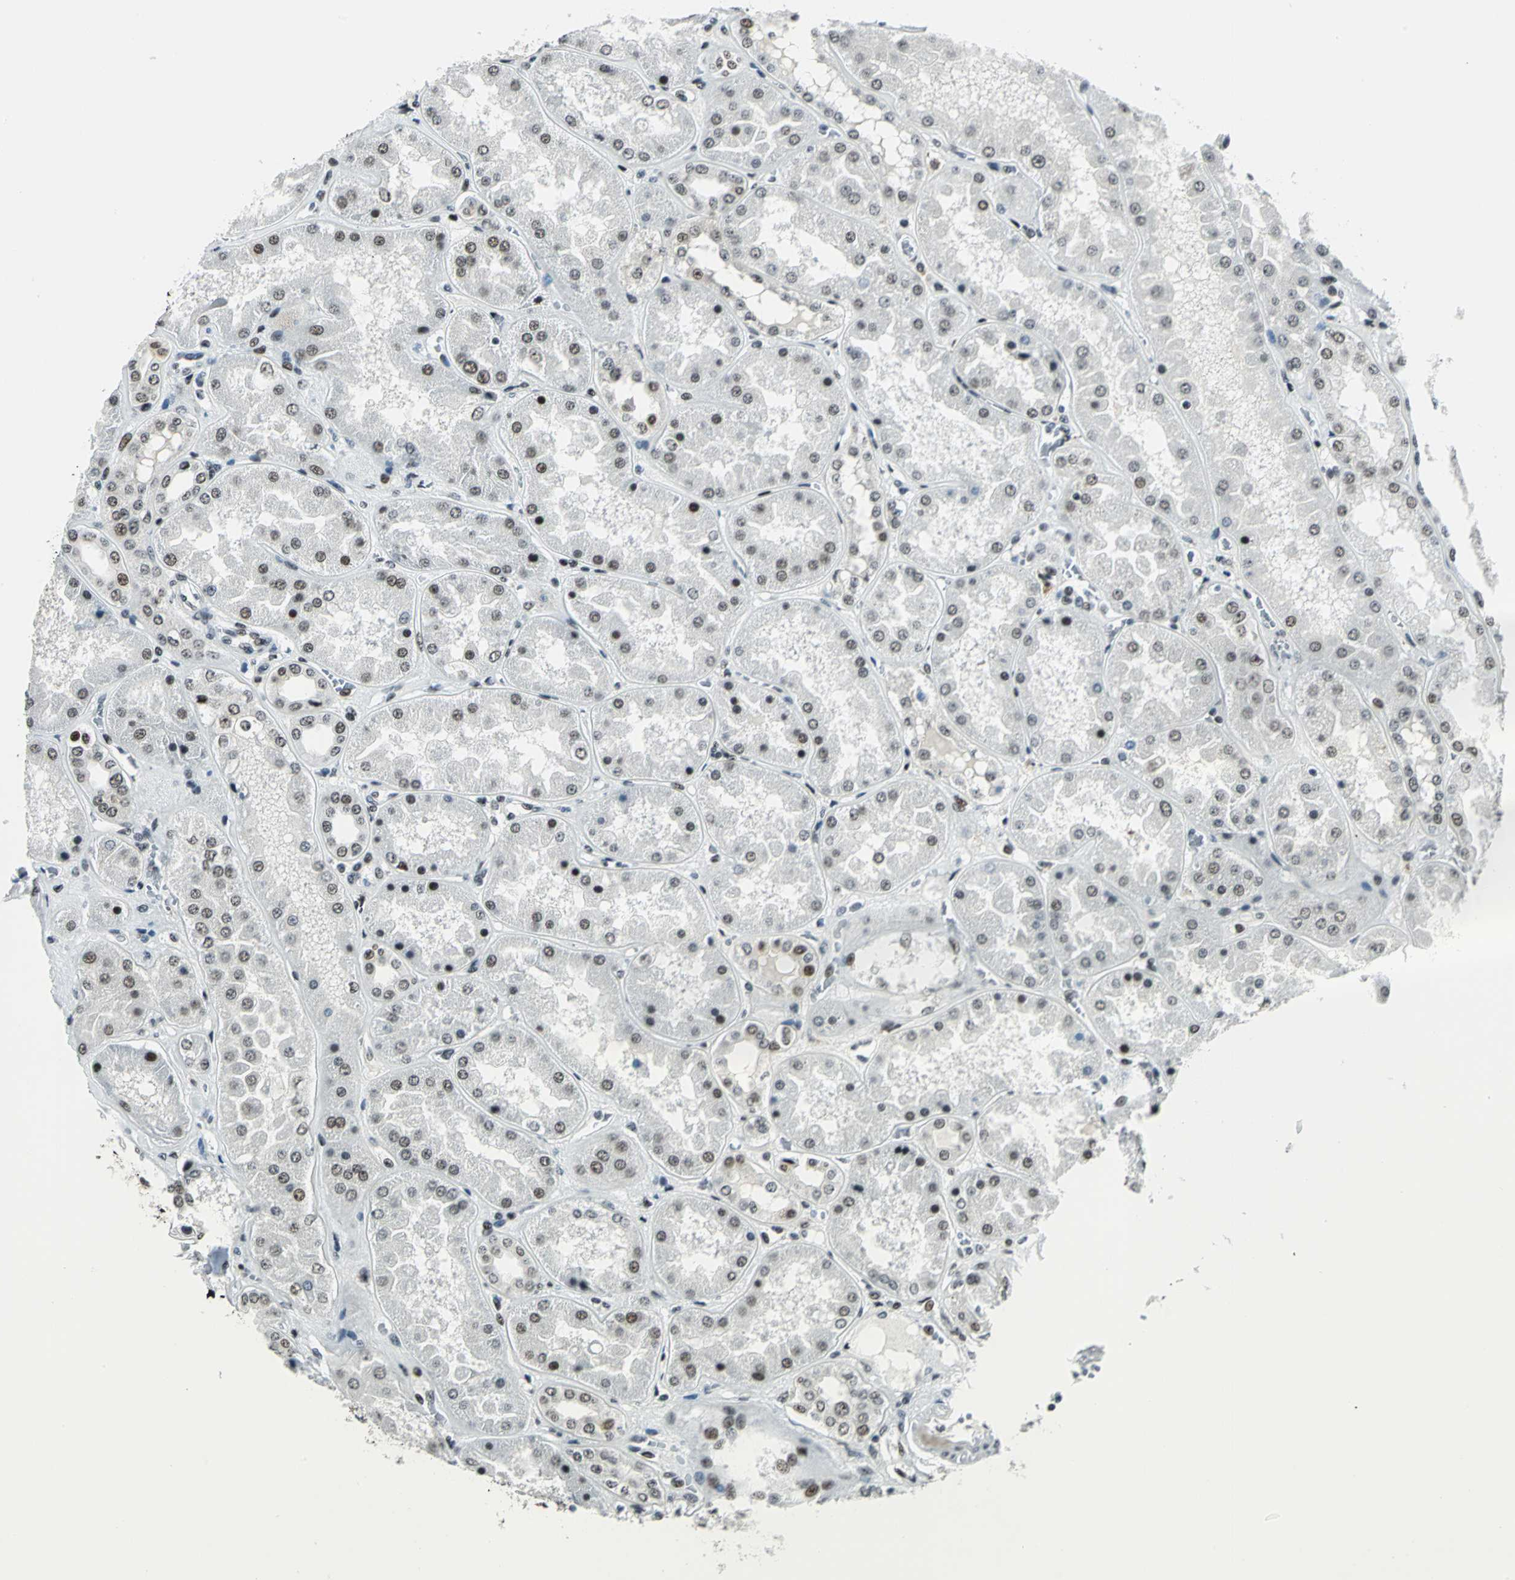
{"staining": {"intensity": "moderate", "quantity": ">75%", "location": "nuclear"}, "tissue": "kidney", "cell_type": "Cells in glomeruli", "image_type": "normal", "snomed": [{"axis": "morphology", "description": "Normal tissue, NOS"}, {"axis": "topography", "description": "Kidney"}], "caption": "Protein expression analysis of unremarkable kidney displays moderate nuclear staining in approximately >75% of cells in glomeruli. (Brightfield microscopy of DAB IHC at high magnification).", "gene": "KAT6B", "patient": {"sex": "female", "age": 56}}